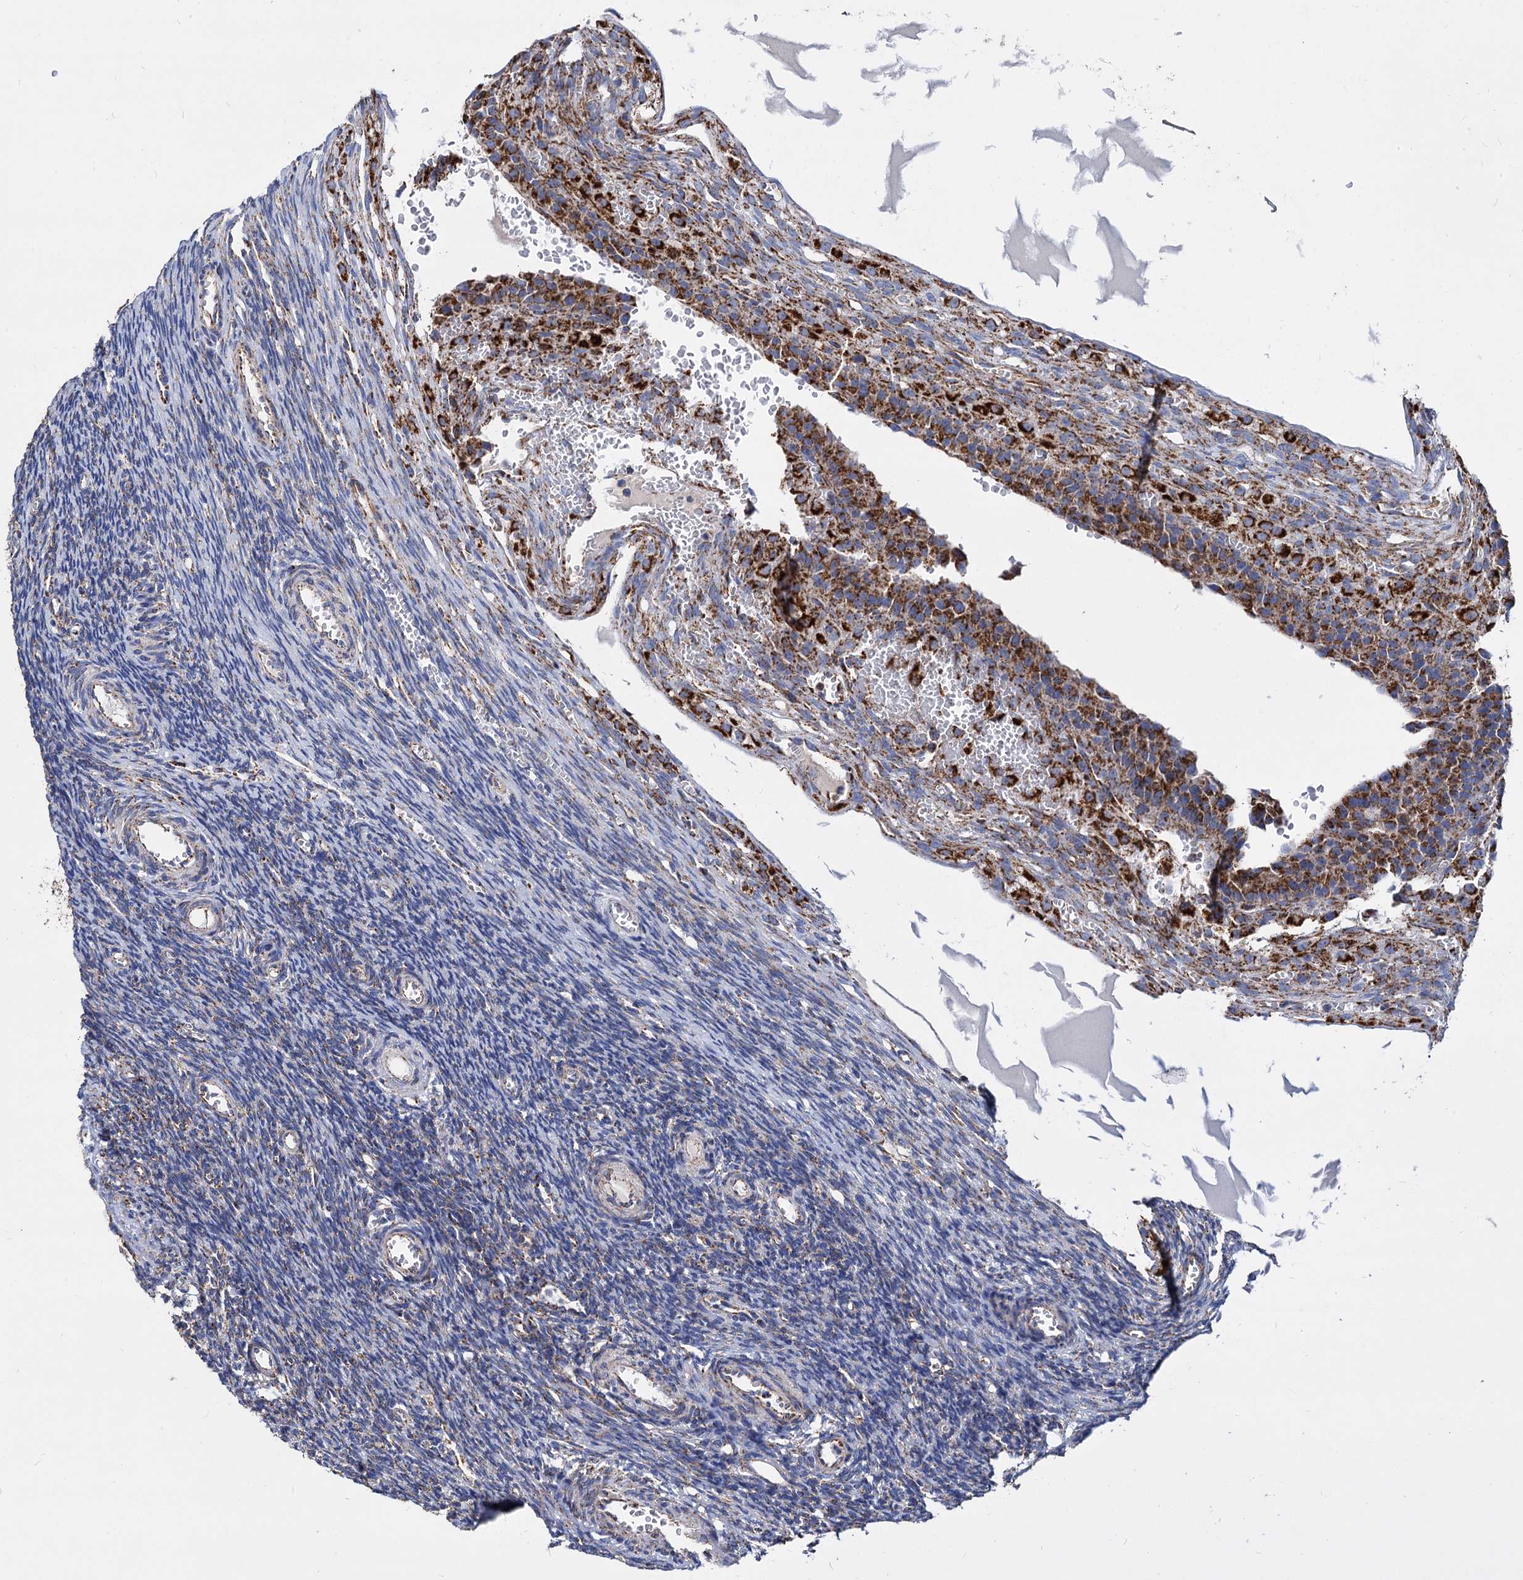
{"staining": {"intensity": "negative", "quantity": "none", "location": "none"}, "tissue": "ovary", "cell_type": "Ovarian stroma cells", "image_type": "normal", "snomed": [{"axis": "morphology", "description": "Normal tissue, NOS"}, {"axis": "topography", "description": "Ovary"}], "caption": "High magnification brightfield microscopy of unremarkable ovary stained with DAB (3,3'-diaminobenzidine) (brown) and counterstained with hematoxylin (blue): ovarian stroma cells show no significant positivity.", "gene": "TIMM10", "patient": {"sex": "female", "age": 39}}